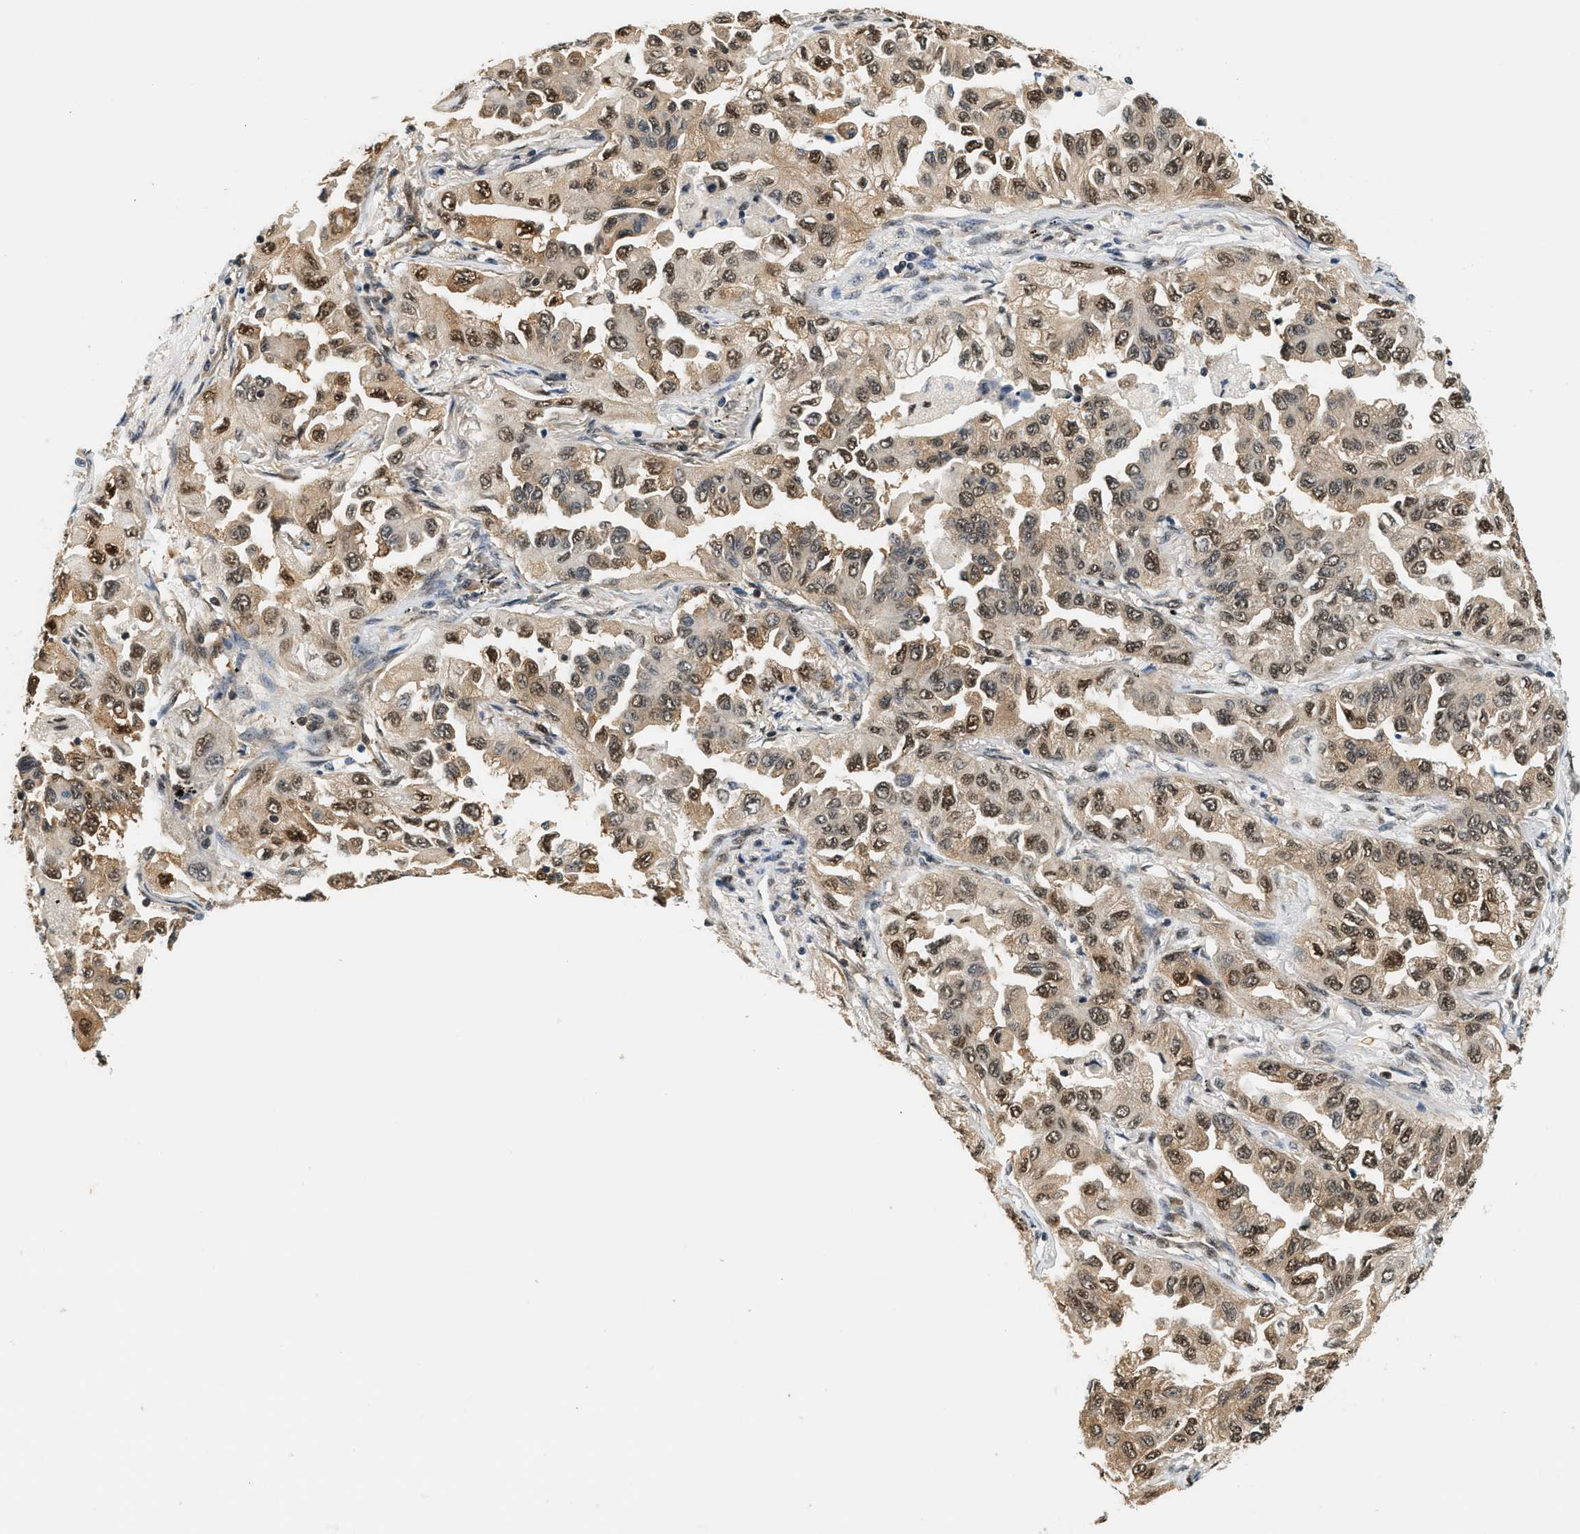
{"staining": {"intensity": "strong", "quantity": ">75%", "location": "cytoplasmic/membranous,nuclear"}, "tissue": "lung cancer", "cell_type": "Tumor cells", "image_type": "cancer", "snomed": [{"axis": "morphology", "description": "Adenocarcinoma, NOS"}, {"axis": "topography", "description": "Lung"}], "caption": "IHC photomicrograph of neoplastic tissue: lung adenocarcinoma stained using immunohistochemistry shows high levels of strong protein expression localized specifically in the cytoplasmic/membranous and nuclear of tumor cells, appearing as a cytoplasmic/membranous and nuclear brown color.", "gene": "PSMD3", "patient": {"sex": "female", "age": 65}}